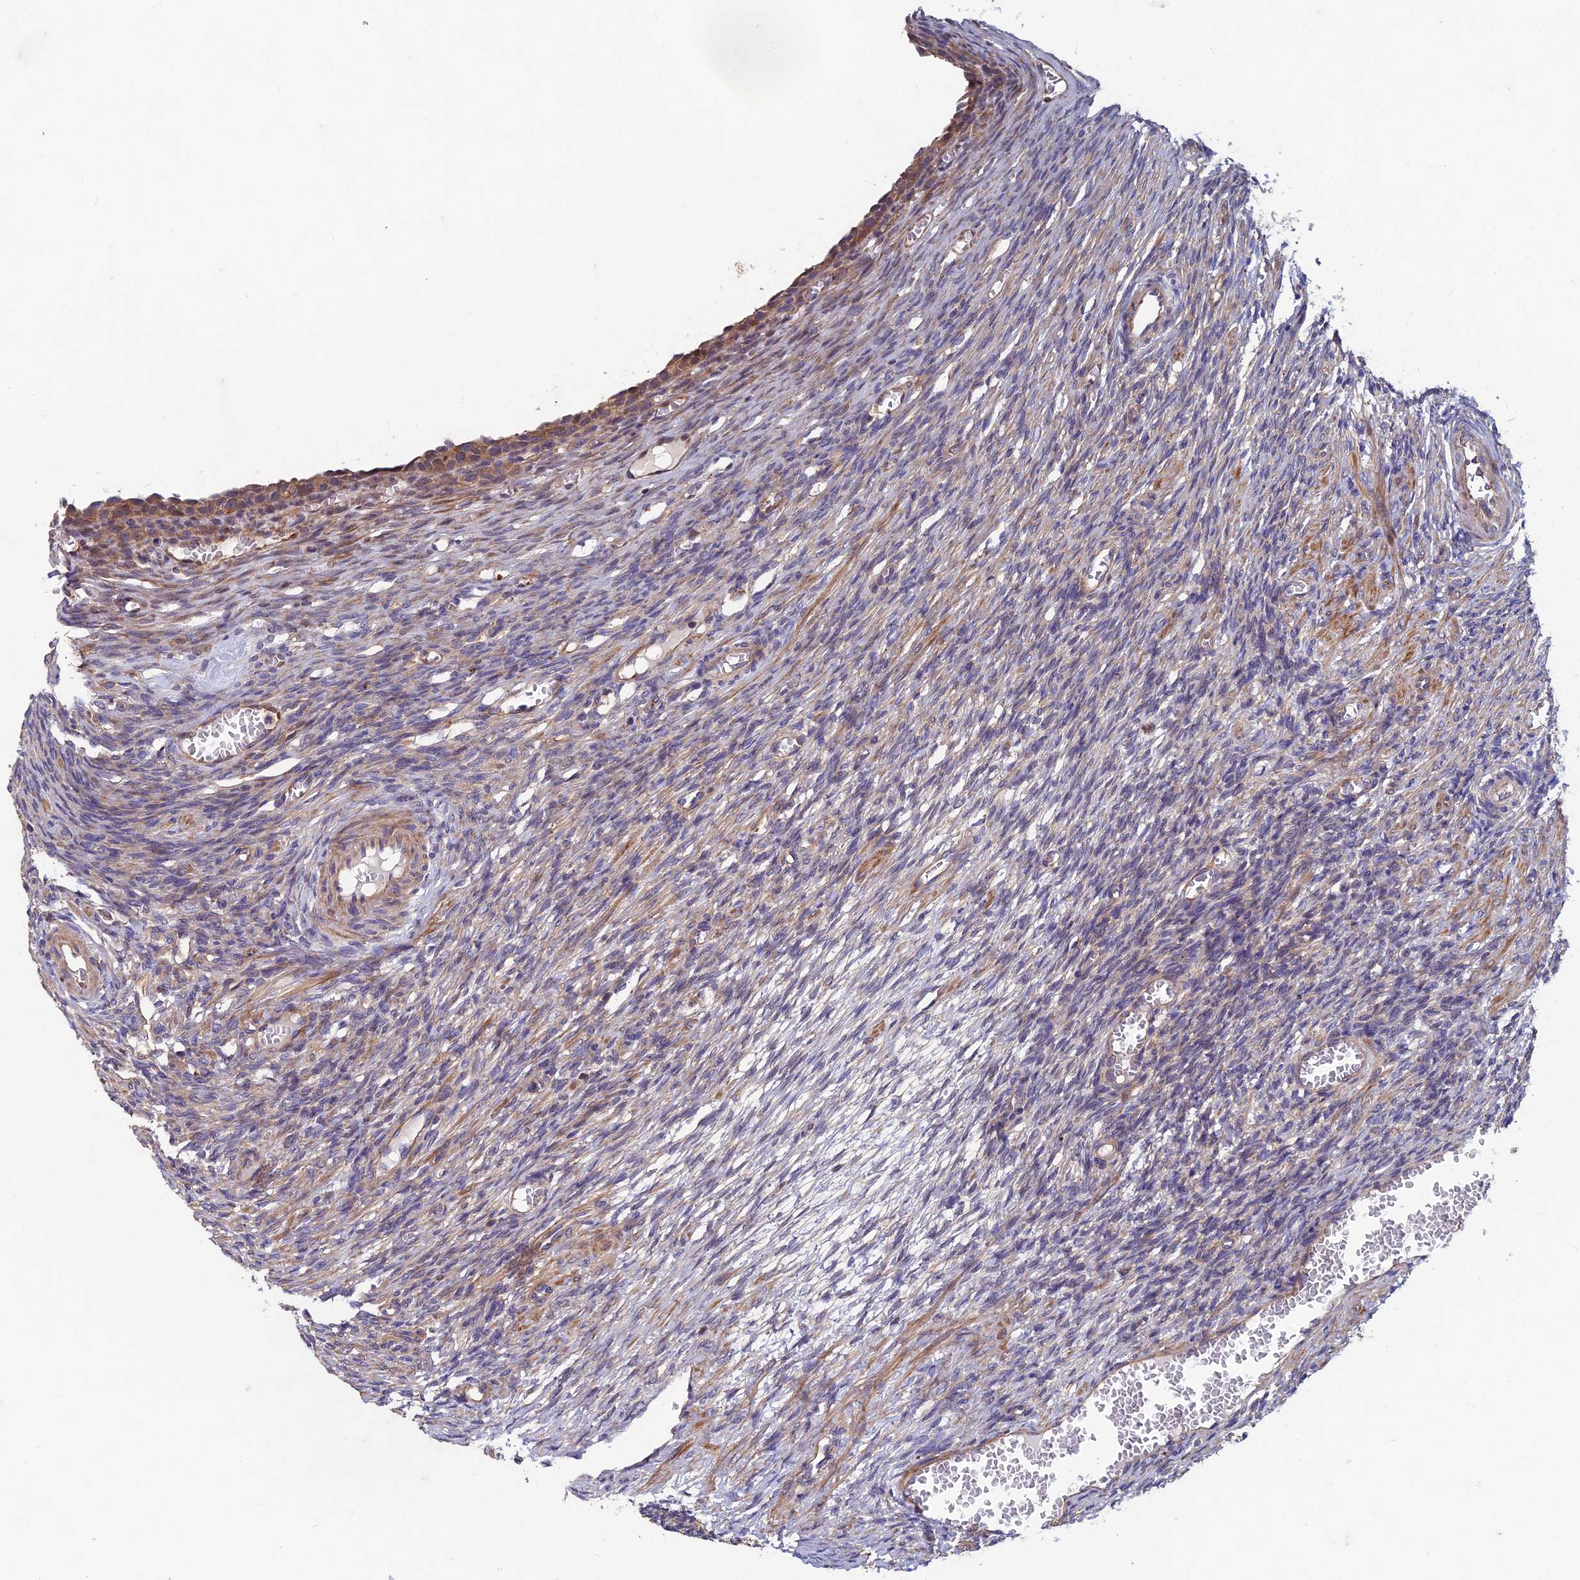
{"staining": {"intensity": "weak", "quantity": ">75%", "location": "cytoplasmic/membranous"}, "tissue": "ovary", "cell_type": "Follicle cells", "image_type": "normal", "snomed": [{"axis": "morphology", "description": "Normal tissue, NOS"}, {"axis": "topography", "description": "Ovary"}], "caption": "Immunohistochemical staining of benign ovary reveals >75% levels of weak cytoplasmic/membranous protein positivity in approximately >75% of follicle cells.", "gene": "NCAPG", "patient": {"sex": "female", "age": 27}}